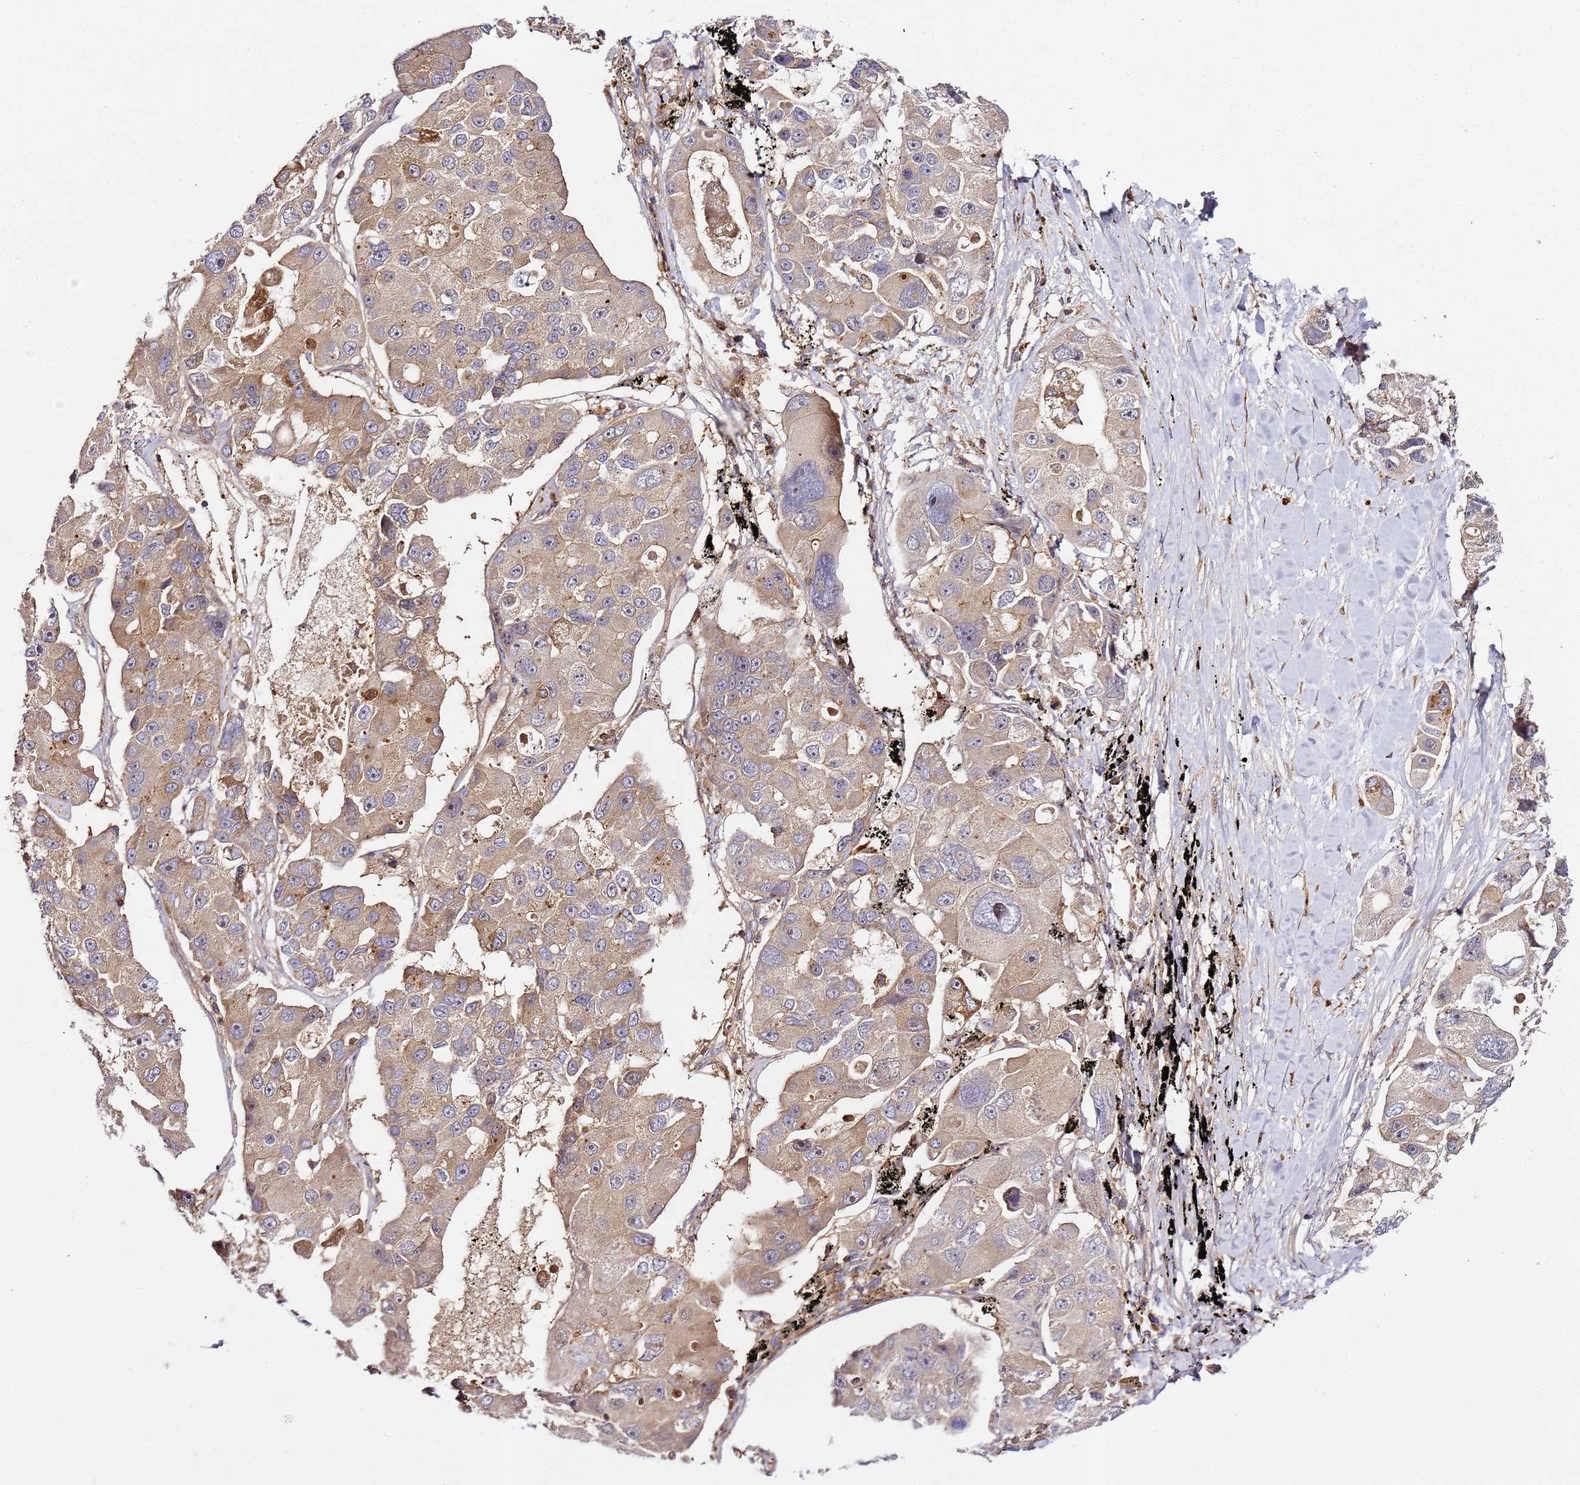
{"staining": {"intensity": "weak", "quantity": "25%-75%", "location": "cytoplasmic/membranous"}, "tissue": "lung cancer", "cell_type": "Tumor cells", "image_type": "cancer", "snomed": [{"axis": "morphology", "description": "Adenocarcinoma, NOS"}, {"axis": "topography", "description": "Lung"}], "caption": "Protein staining of lung cancer tissue shows weak cytoplasmic/membranous positivity in approximately 25%-75% of tumor cells. Using DAB (3,3'-diaminobenzidine) (brown) and hematoxylin (blue) stains, captured at high magnification using brightfield microscopy.", "gene": "PRMT7", "patient": {"sex": "female", "age": 54}}